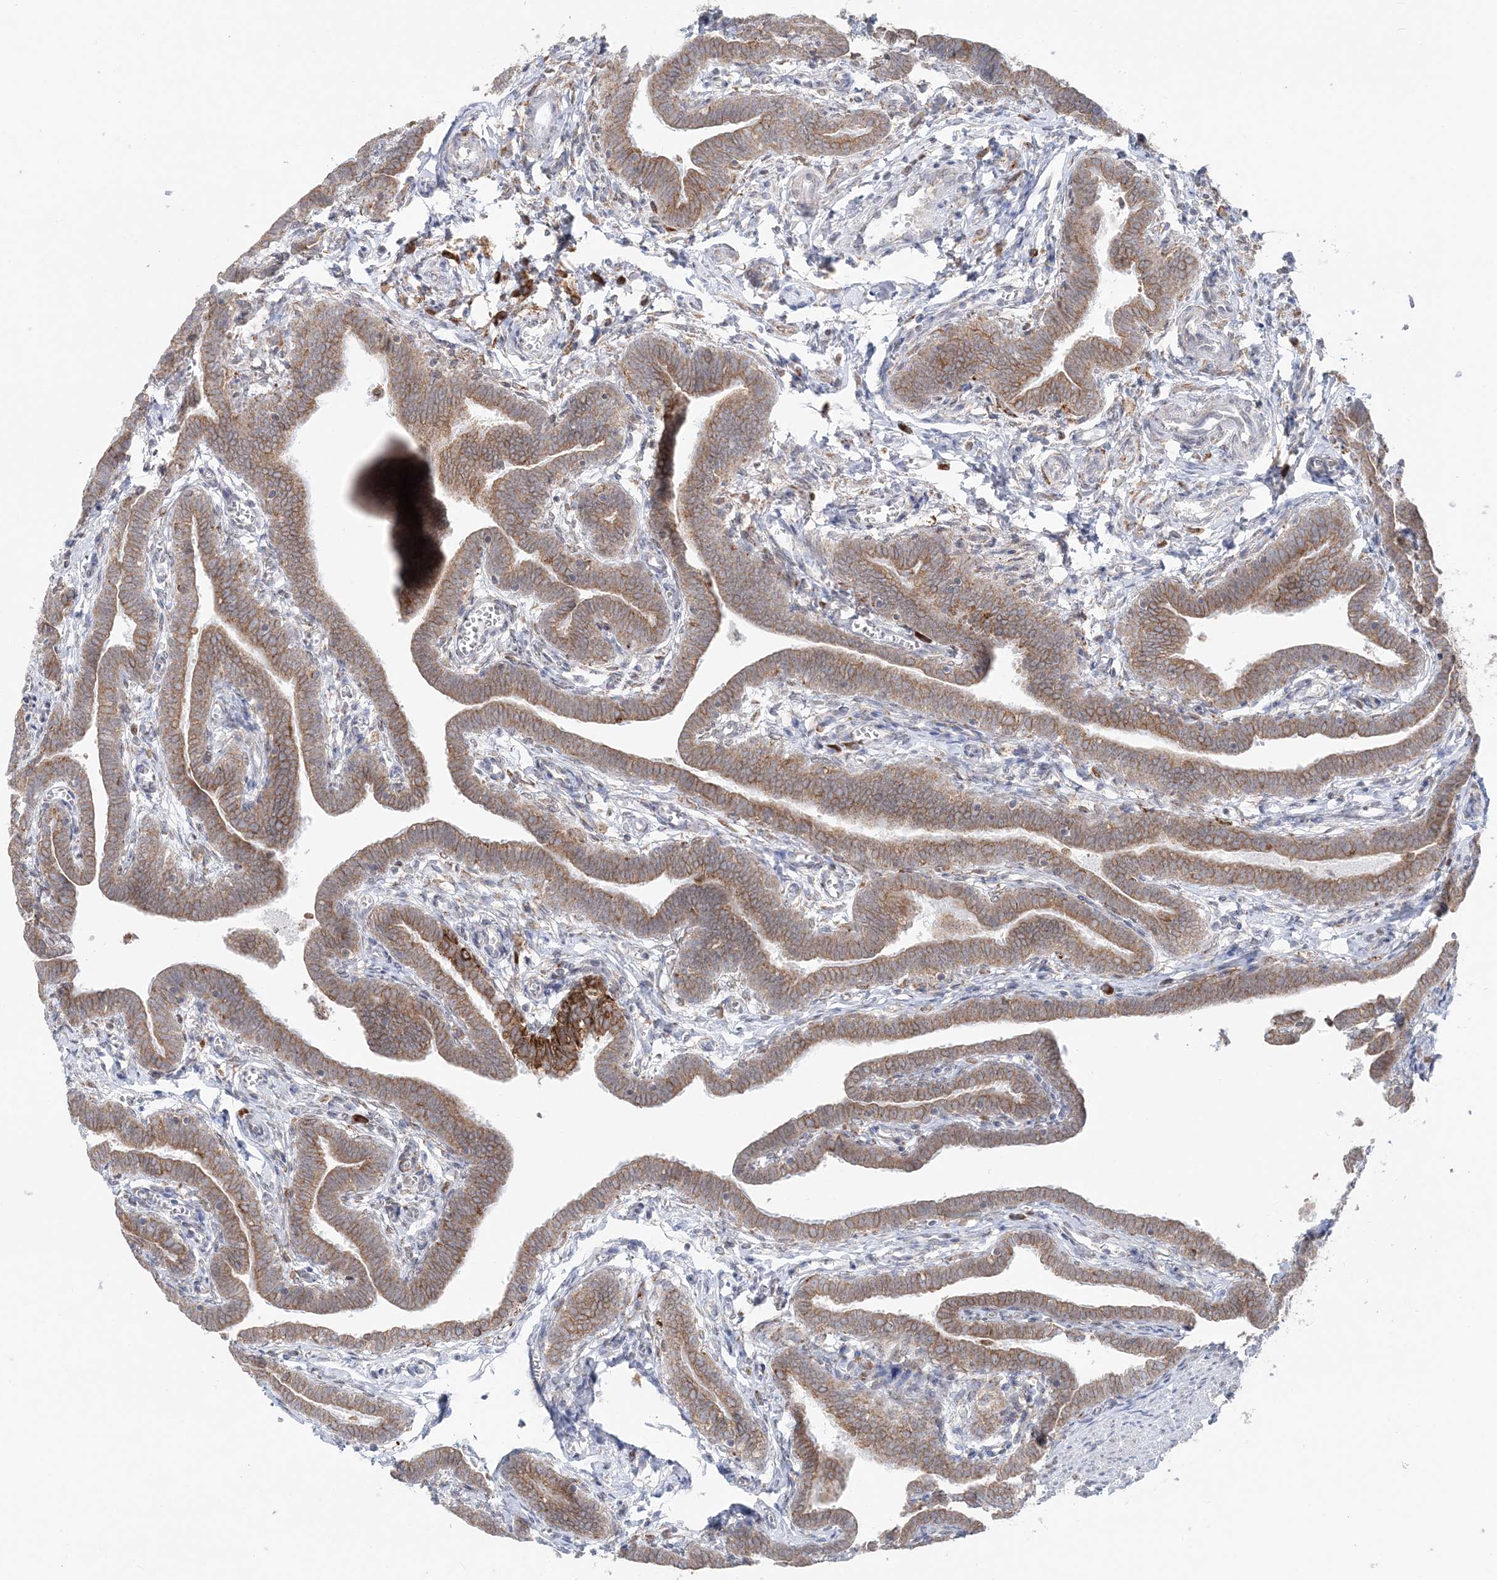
{"staining": {"intensity": "strong", "quantity": "25%-75%", "location": "cytoplasmic/membranous"}, "tissue": "fallopian tube", "cell_type": "Glandular cells", "image_type": "normal", "snomed": [{"axis": "morphology", "description": "Normal tissue, NOS"}, {"axis": "topography", "description": "Fallopian tube"}], "caption": "Immunohistochemistry (IHC) staining of normal fallopian tube, which shows high levels of strong cytoplasmic/membranous staining in about 25%-75% of glandular cells indicating strong cytoplasmic/membranous protein expression. The staining was performed using DAB (brown) for protein detection and nuclei were counterstained in hematoxylin (blue).", "gene": "TMED10", "patient": {"sex": "female", "age": 36}}